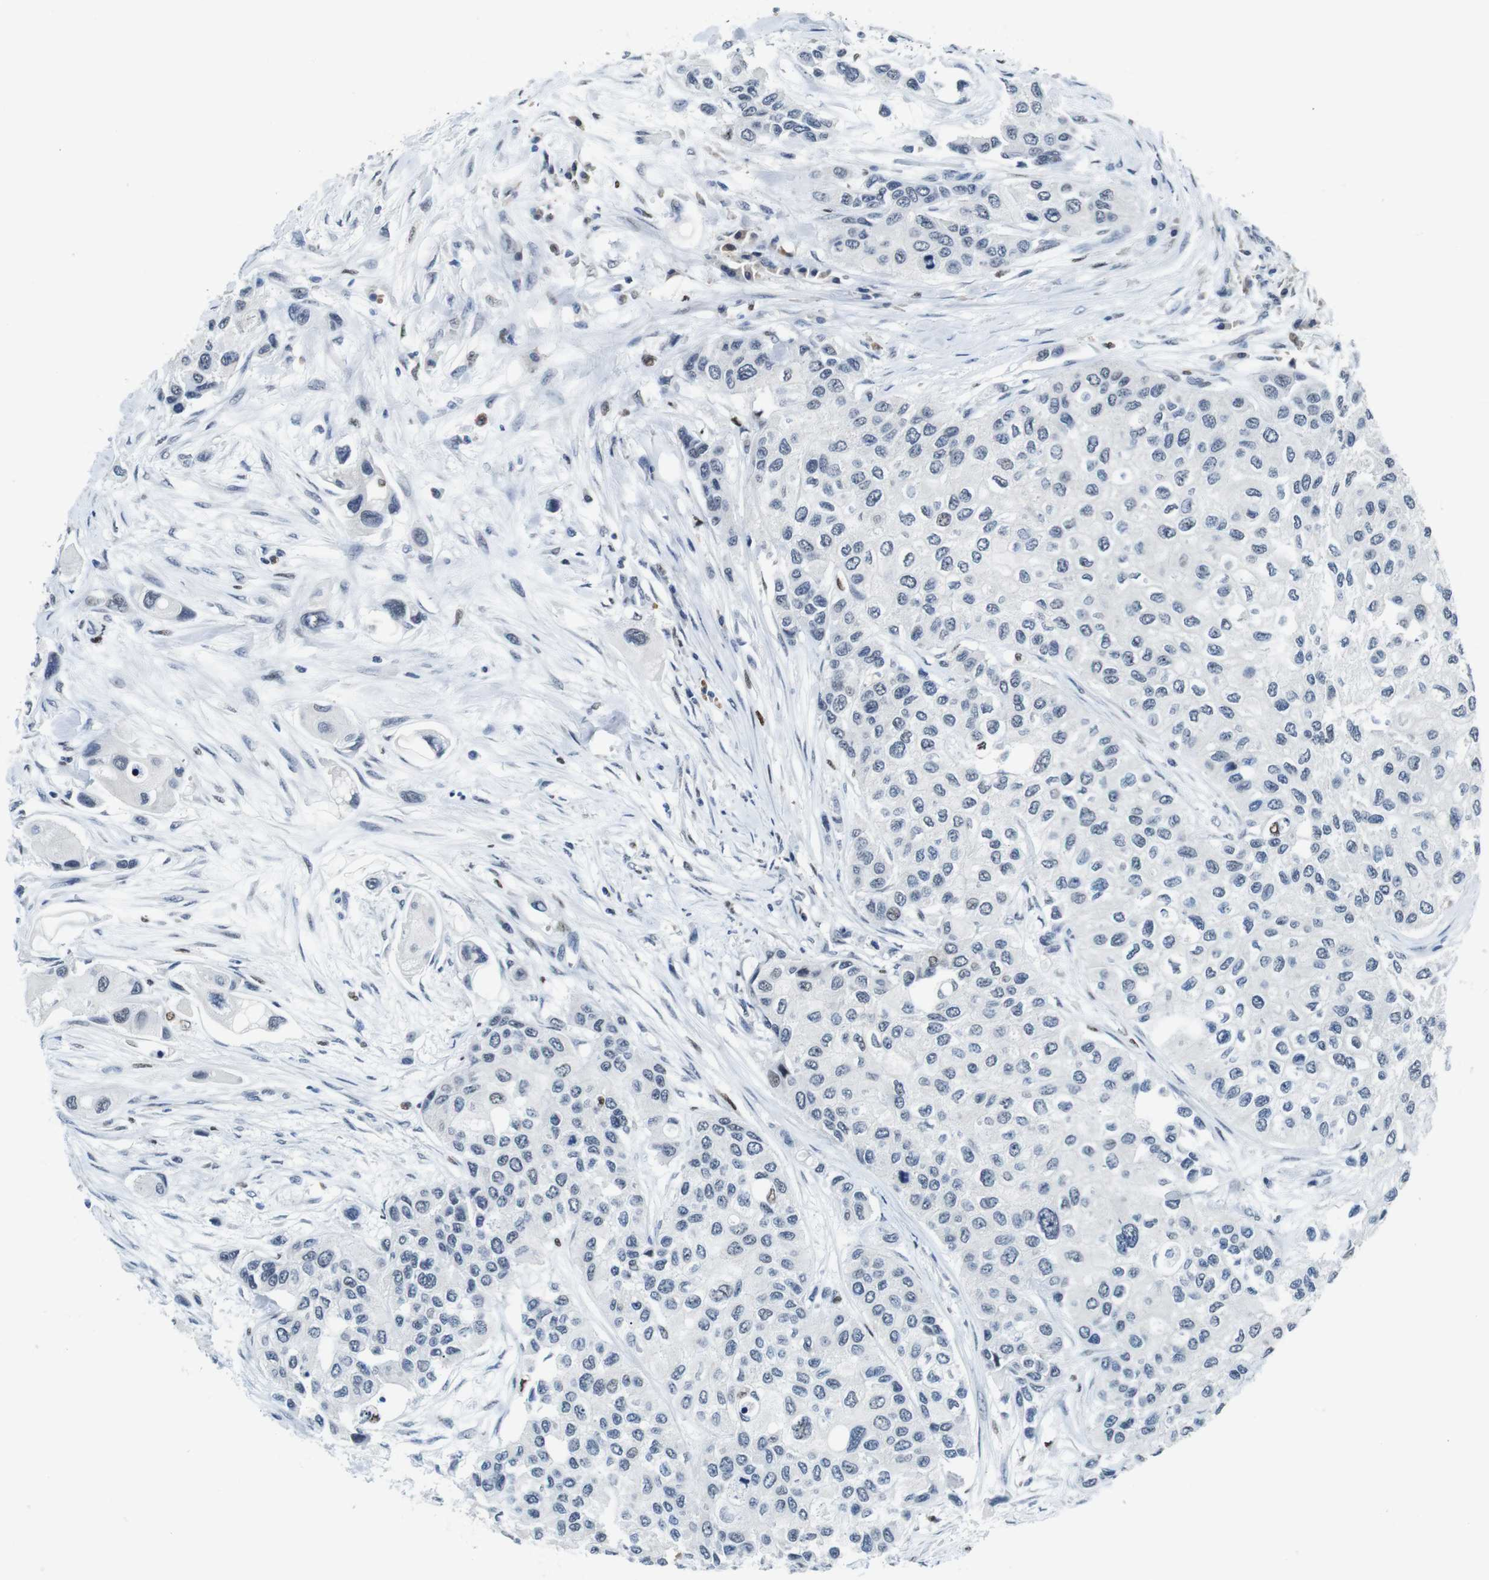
{"staining": {"intensity": "negative", "quantity": "none", "location": "none"}, "tissue": "urothelial cancer", "cell_type": "Tumor cells", "image_type": "cancer", "snomed": [{"axis": "morphology", "description": "Urothelial carcinoma, High grade"}, {"axis": "topography", "description": "Urinary bladder"}], "caption": "This is an immunohistochemistry (IHC) photomicrograph of human urothelial carcinoma (high-grade). There is no positivity in tumor cells.", "gene": "IRF8", "patient": {"sex": "female", "age": 56}}